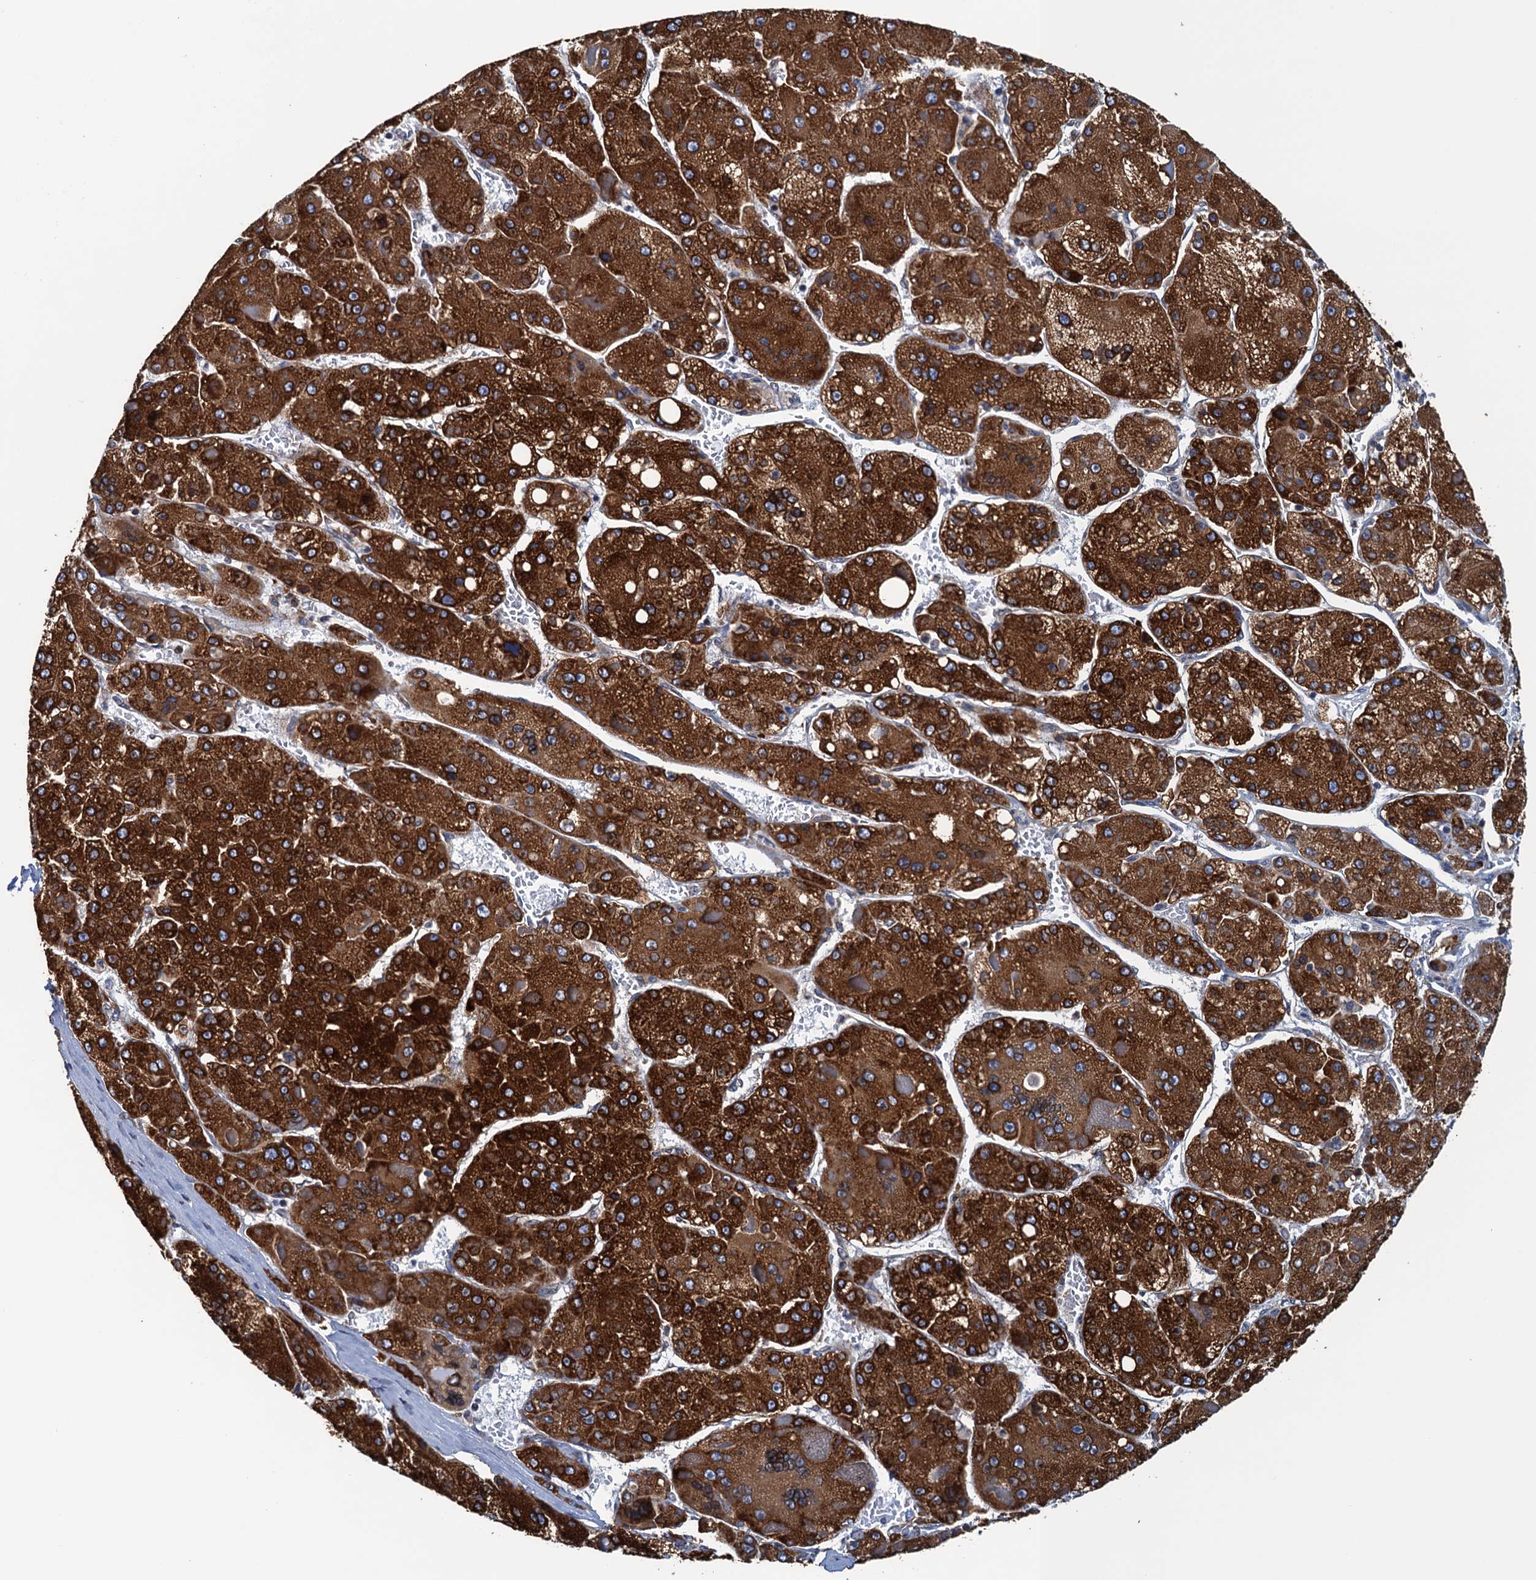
{"staining": {"intensity": "strong", "quantity": ">75%", "location": "cytoplasmic/membranous"}, "tissue": "liver cancer", "cell_type": "Tumor cells", "image_type": "cancer", "snomed": [{"axis": "morphology", "description": "Carcinoma, Hepatocellular, NOS"}, {"axis": "topography", "description": "Liver"}], "caption": "High-power microscopy captured an immunohistochemistry photomicrograph of liver cancer, revealing strong cytoplasmic/membranous staining in about >75% of tumor cells. Nuclei are stained in blue.", "gene": "TMEM205", "patient": {"sex": "female", "age": 73}}